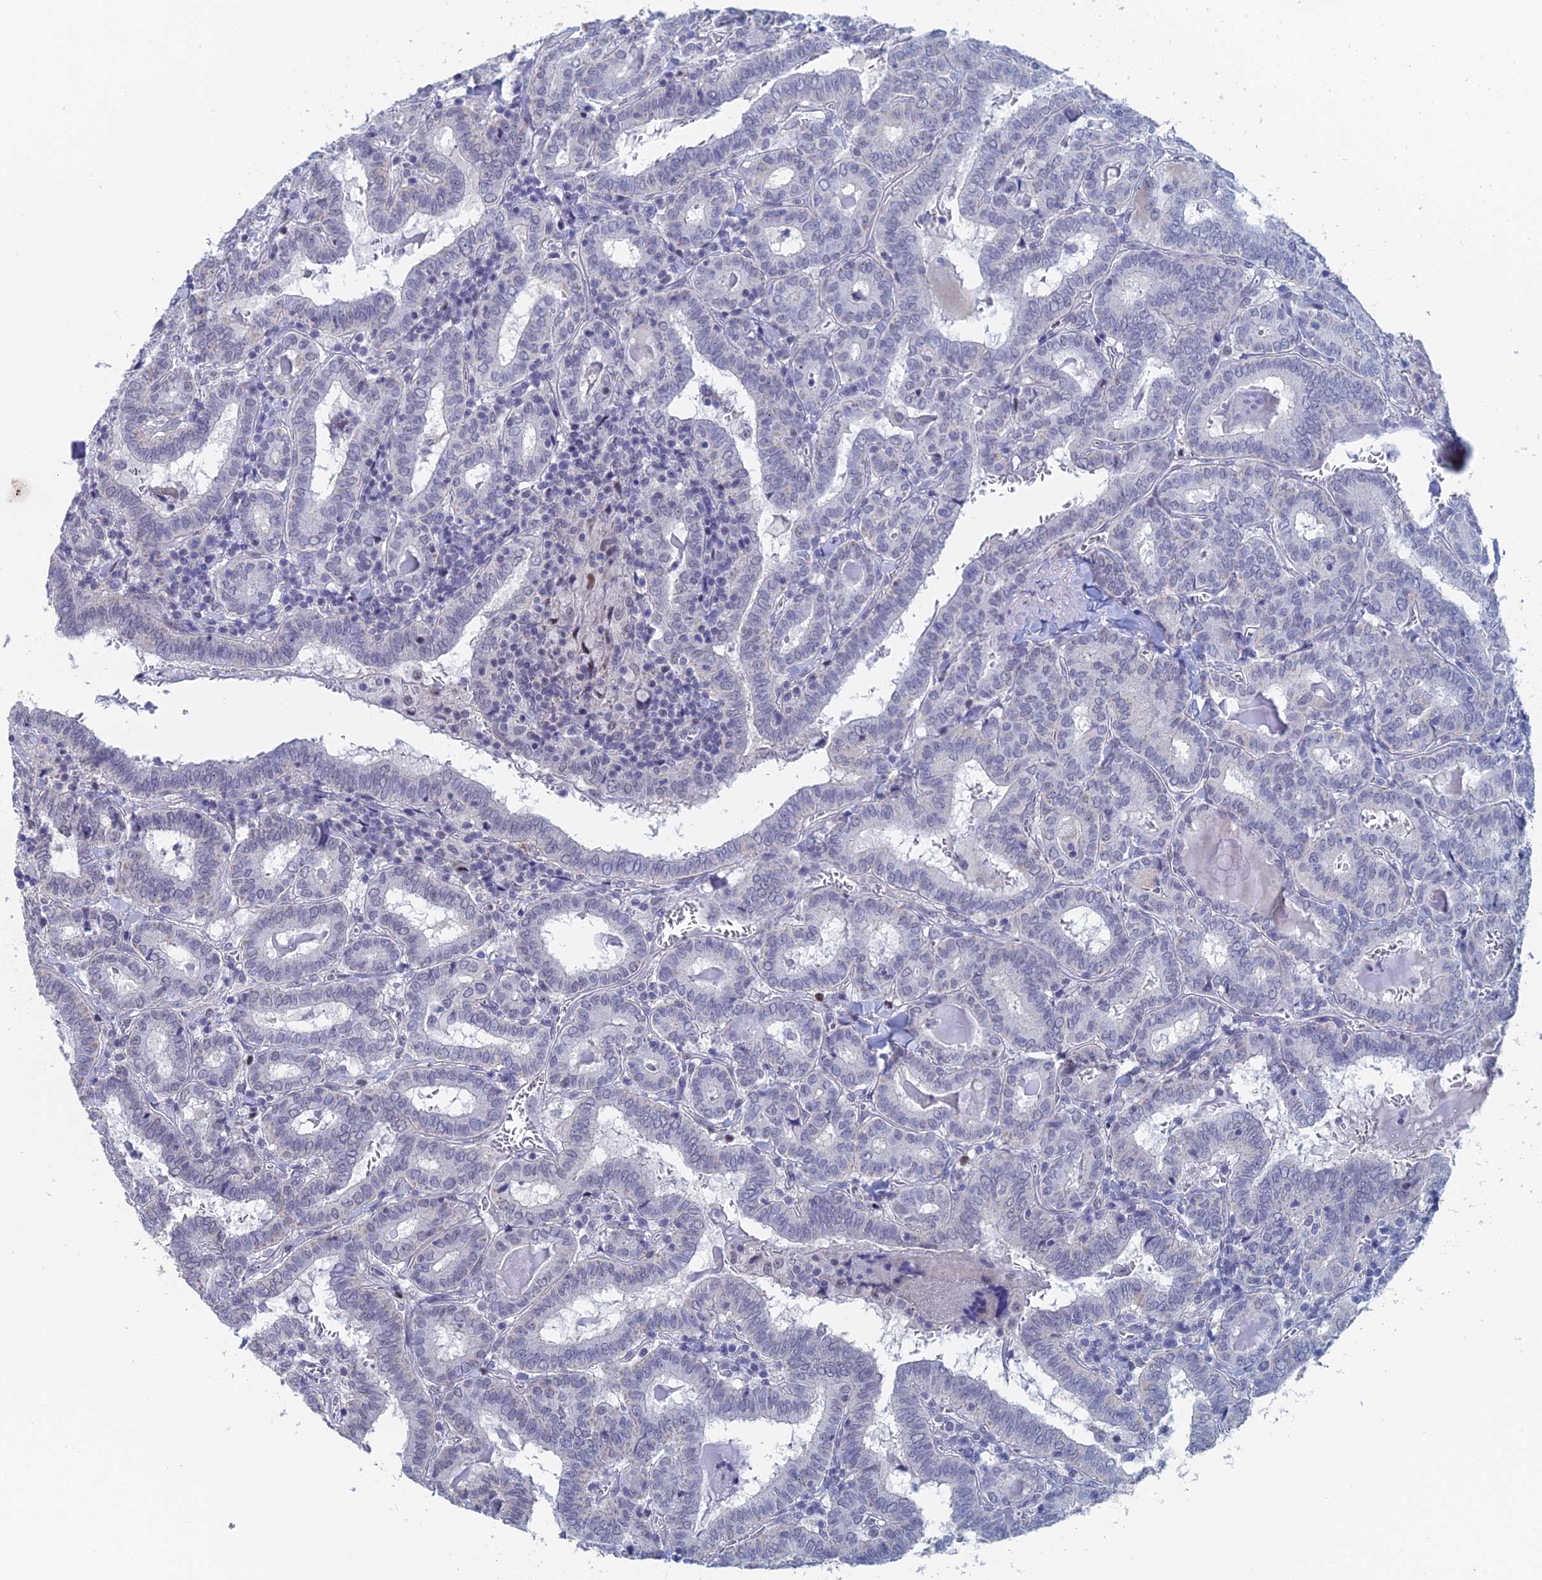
{"staining": {"intensity": "negative", "quantity": "none", "location": "none"}, "tissue": "thyroid cancer", "cell_type": "Tumor cells", "image_type": "cancer", "snomed": [{"axis": "morphology", "description": "Papillary adenocarcinoma, NOS"}, {"axis": "topography", "description": "Thyroid gland"}], "caption": "Immunohistochemistry photomicrograph of human thyroid papillary adenocarcinoma stained for a protein (brown), which displays no positivity in tumor cells. The staining was performed using DAB to visualize the protein expression in brown, while the nuclei were stained in blue with hematoxylin (Magnification: 20x).", "gene": "GMNC", "patient": {"sex": "female", "age": 72}}